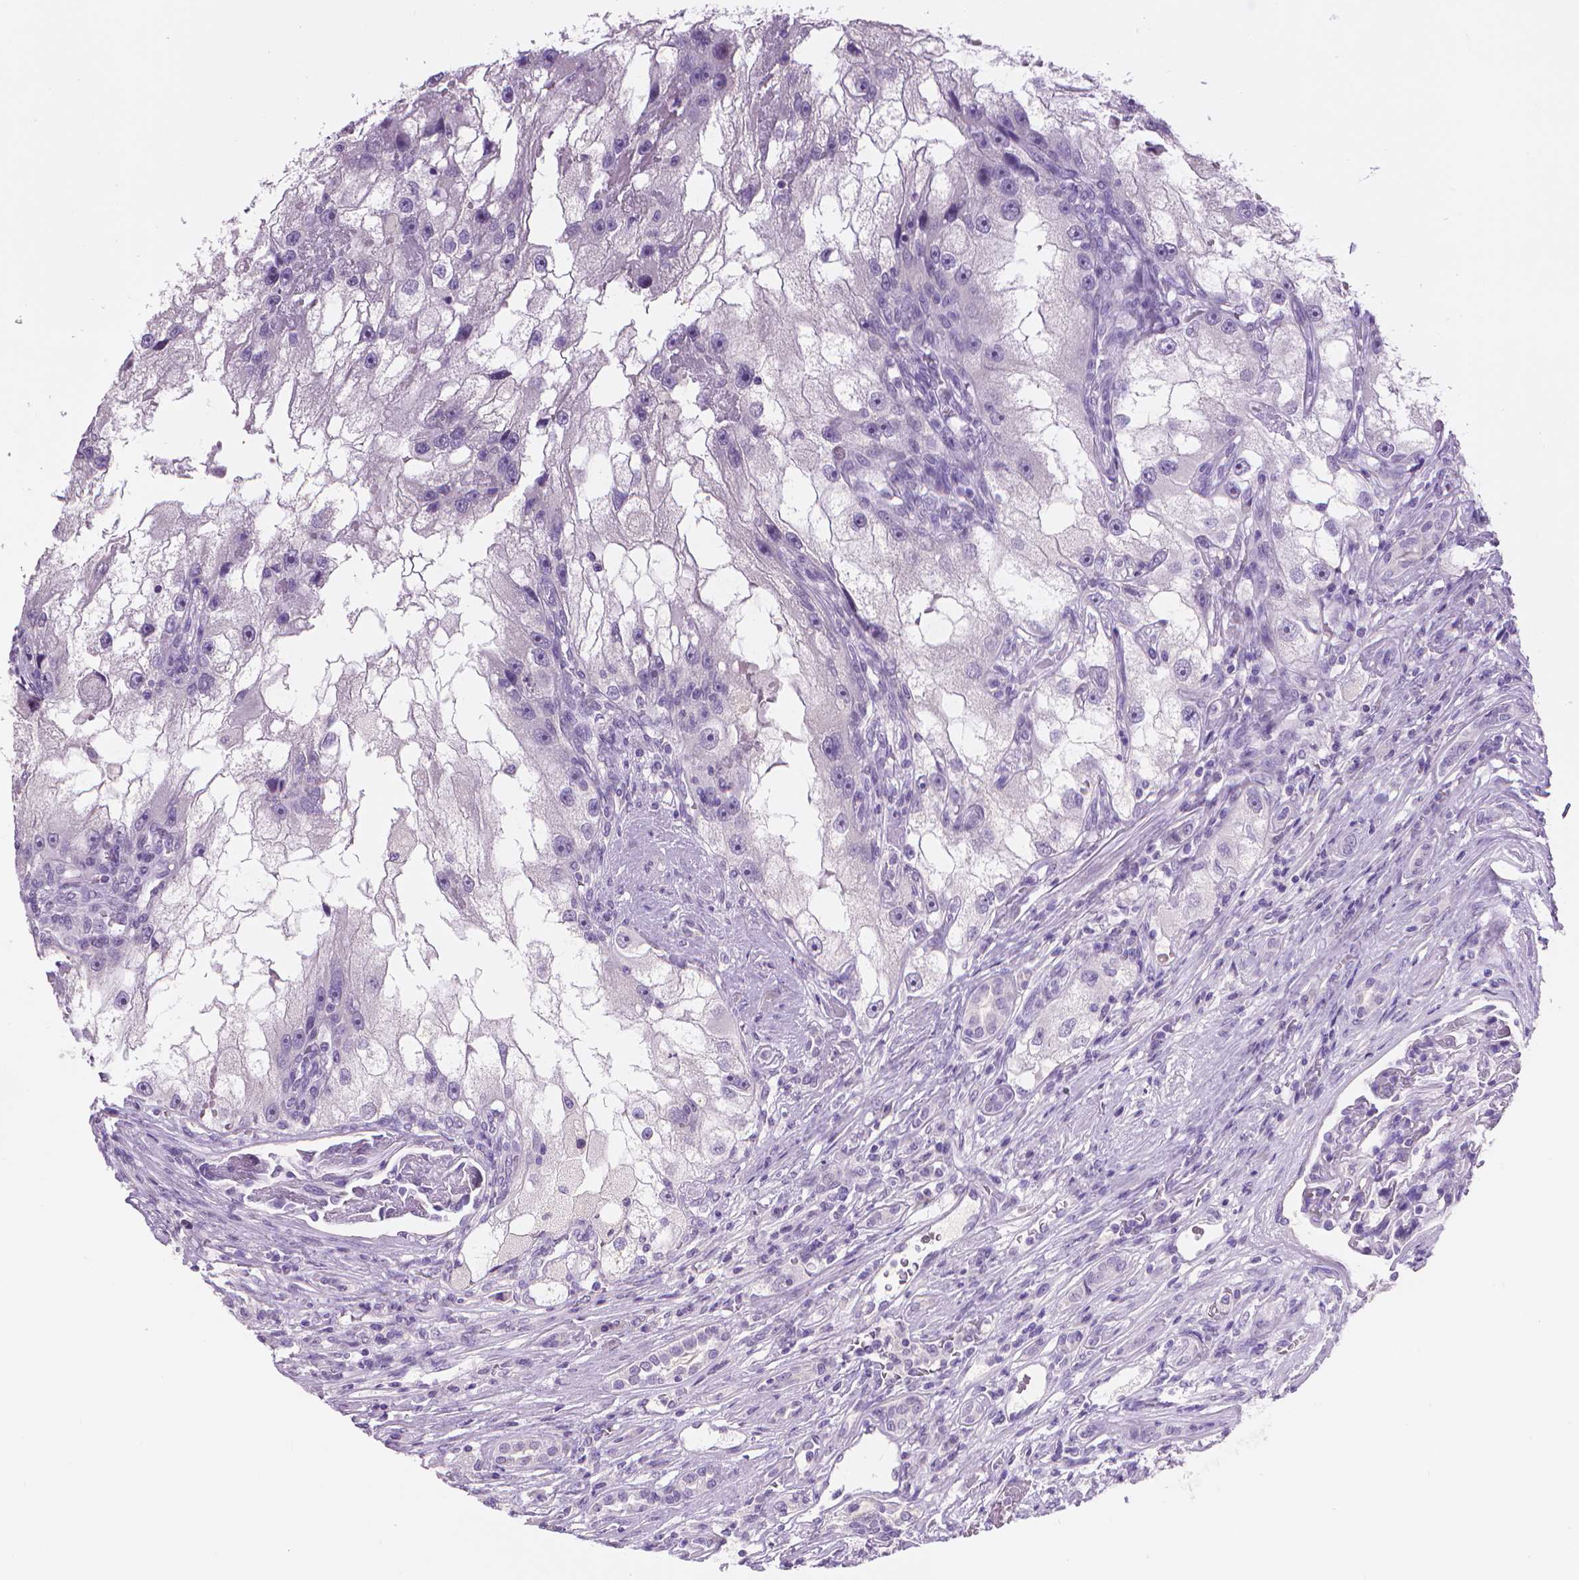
{"staining": {"intensity": "negative", "quantity": "none", "location": "none"}, "tissue": "renal cancer", "cell_type": "Tumor cells", "image_type": "cancer", "snomed": [{"axis": "morphology", "description": "Adenocarcinoma, NOS"}, {"axis": "topography", "description": "Kidney"}], "caption": "Tumor cells are negative for brown protein staining in renal adenocarcinoma.", "gene": "TNNI2", "patient": {"sex": "male", "age": 63}}